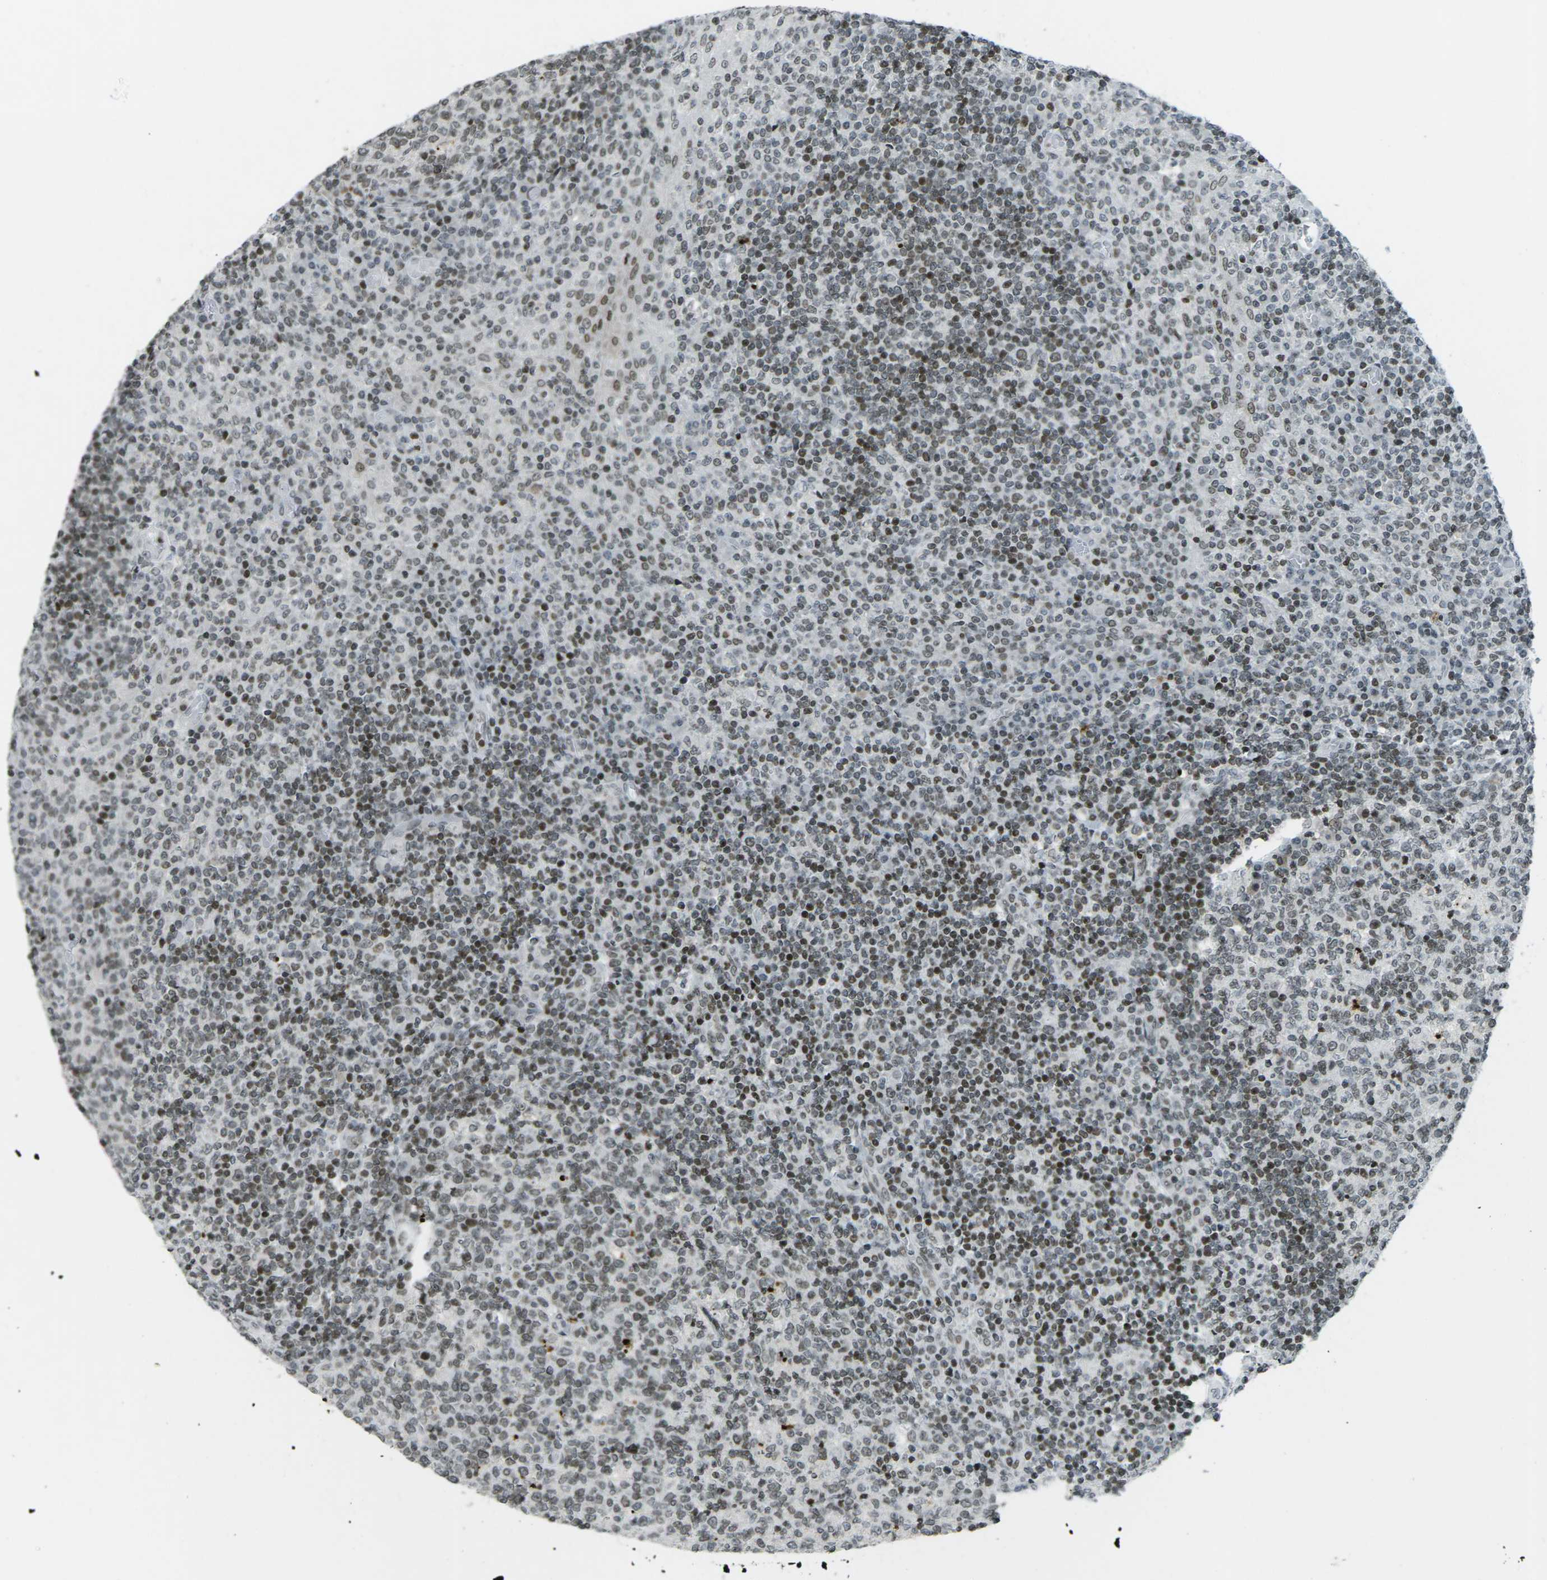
{"staining": {"intensity": "strong", "quantity": "25%-75%", "location": "nuclear"}, "tissue": "tonsil", "cell_type": "Germinal center cells", "image_type": "normal", "snomed": [{"axis": "morphology", "description": "Normal tissue, NOS"}, {"axis": "topography", "description": "Tonsil"}], "caption": "A brown stain highlights strong nuclear positivity of a protein in germinal center cells of unremarkable tonsil. (Stains: DAB in brown, nuclei in blue, Microscopy: brightfield microscopy at high magnification).", "gene": "EME1", "patient": {"sex": "female", "age": 19}}